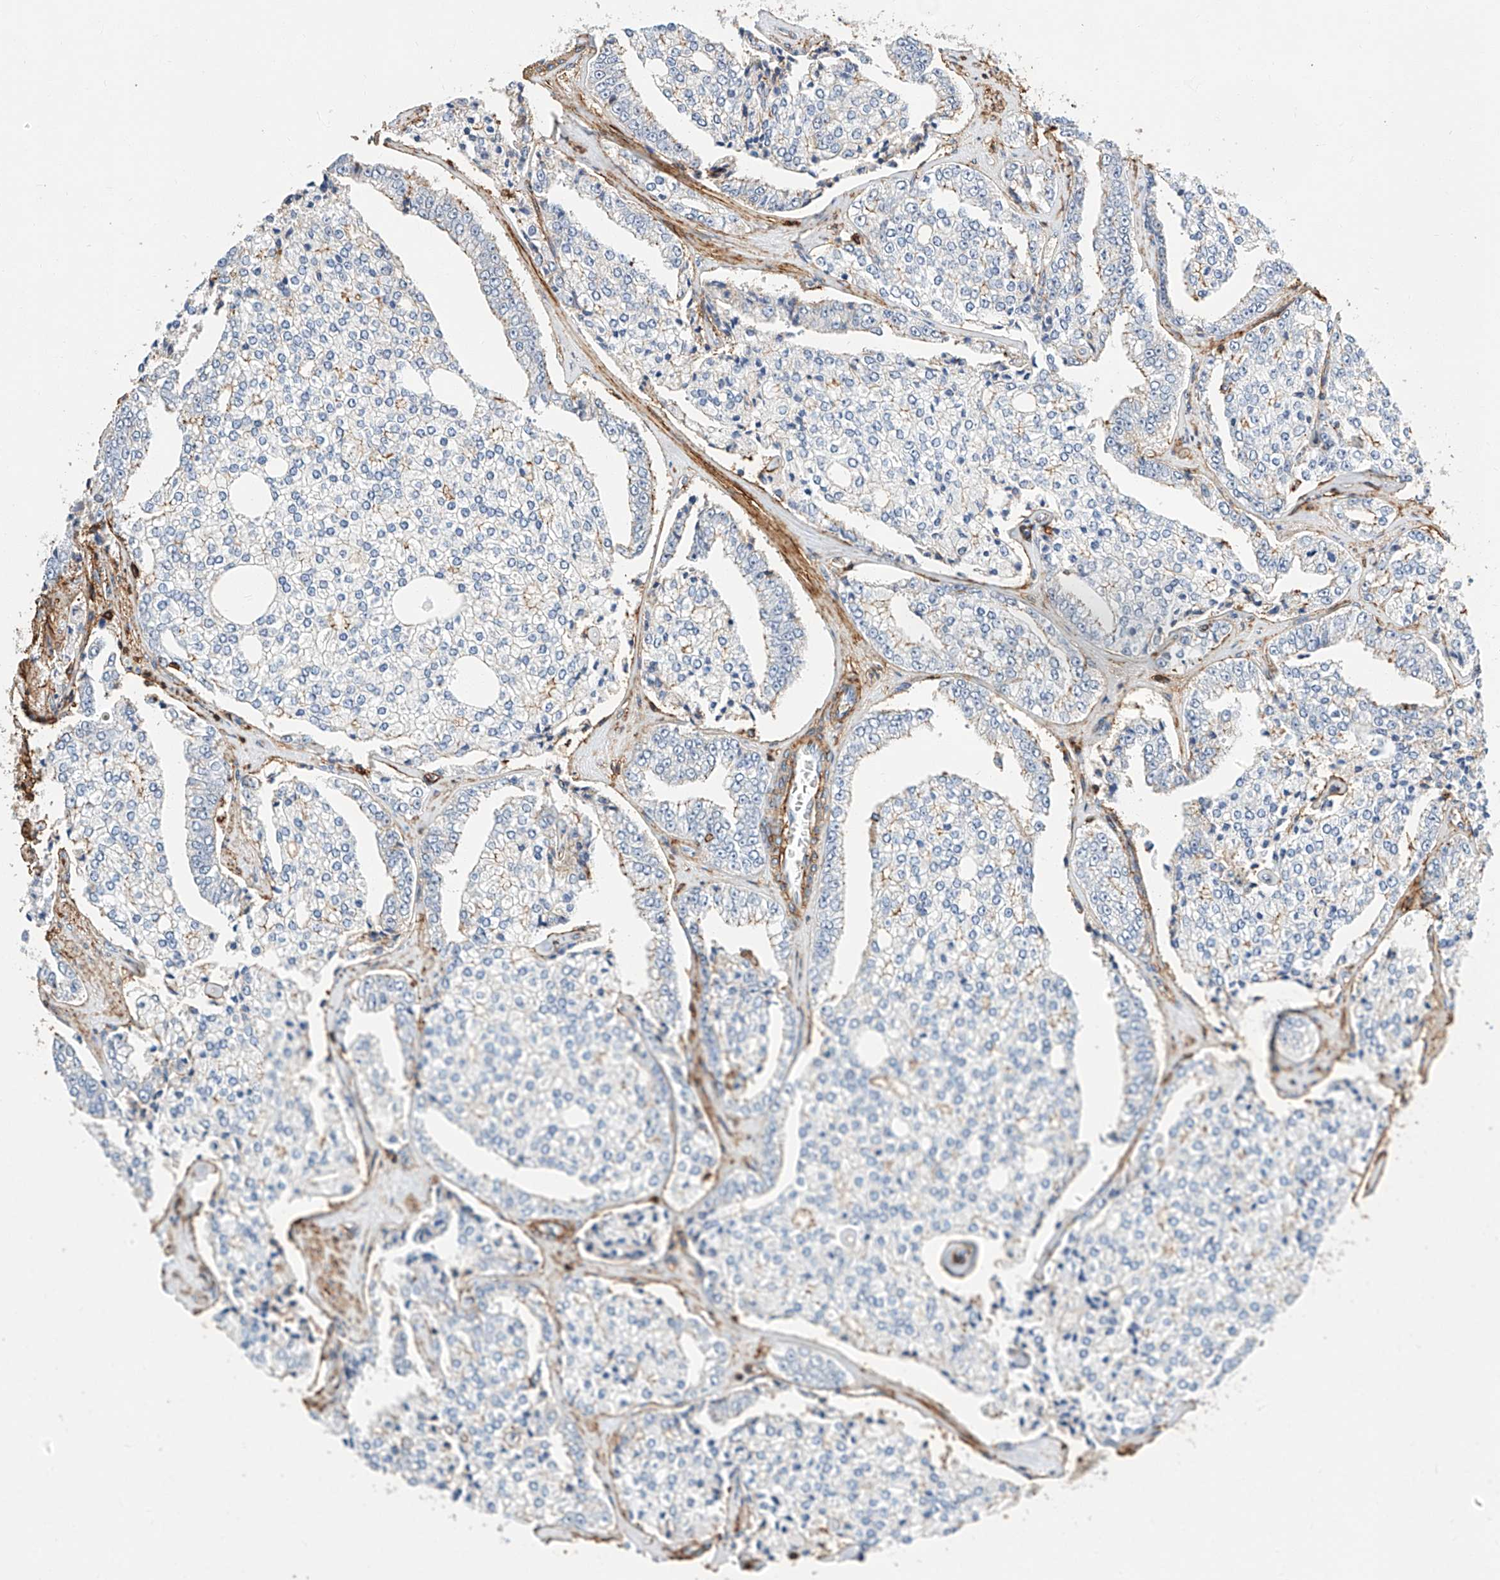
{"staining": {"intensity": "negative", "quantity": "none", "location": "none"}, "tissue": "prostate cancer", "cell_type": "Tumor cells", "image_type": "cancer", "snomed": [{"axis": "morphology", "description": "Adenocarcinoma, High grade"}, {"axis": "topography", "description": "Prostate"}], "caption": "This histopathology image is of prostate adenocarcinoma (high-grade) stained with immunohistochemistry to label a protein in brown with the nuclei are counter-stained blue. There is no expression in tumor cells.", "gene": "WFS1", "patient": {"sex": "male", "age": 71}}